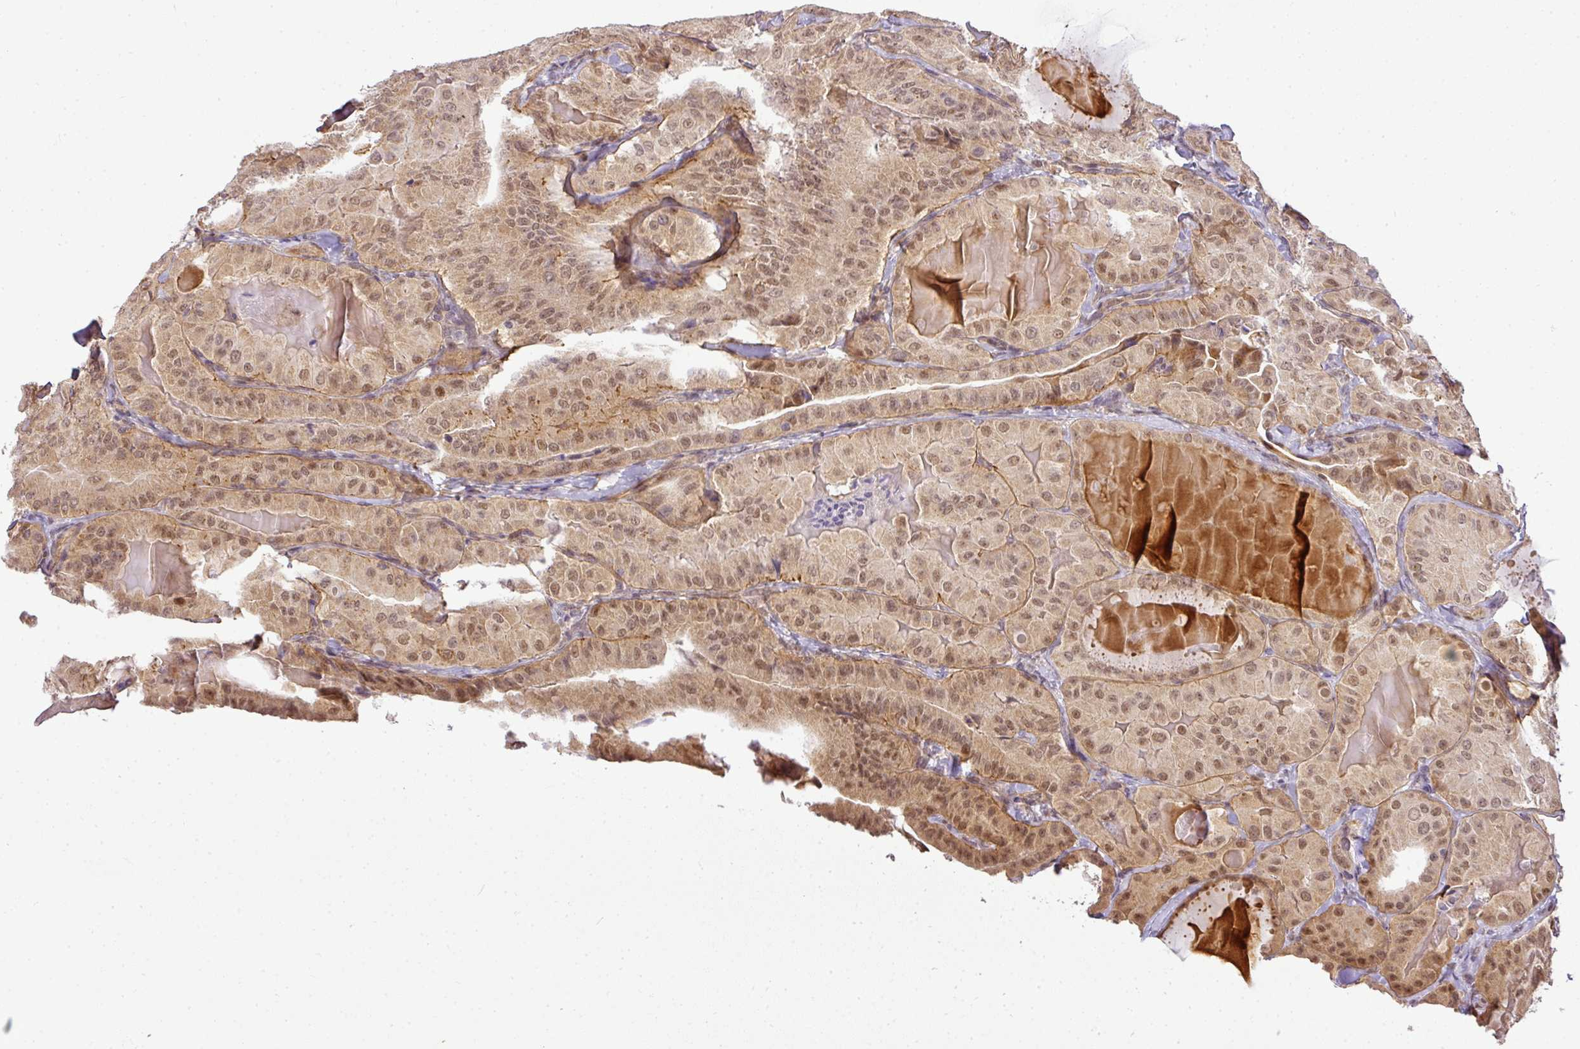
{"staining": {"intensity": "moderate", "quantity": ">75%", "location": "nuclear"}, "tissue": "thyroid cancer", "cell_type": "Tumor cells", "image_type": "cancer", "snomed": [{"axis": "morphology", "description": "Papillary adenocarcinoma, NOS"}, {"axis": "topography", "description": "Thyroid gland"}], "caption": "The photomicrograph displays staining of thyroid papillary adenocarcinoma, revealing moderate nuclear protein staining (brown color) within tumor cells.", "gene": "C1orf226", "patient": {"sex": "female", "age": 68}}